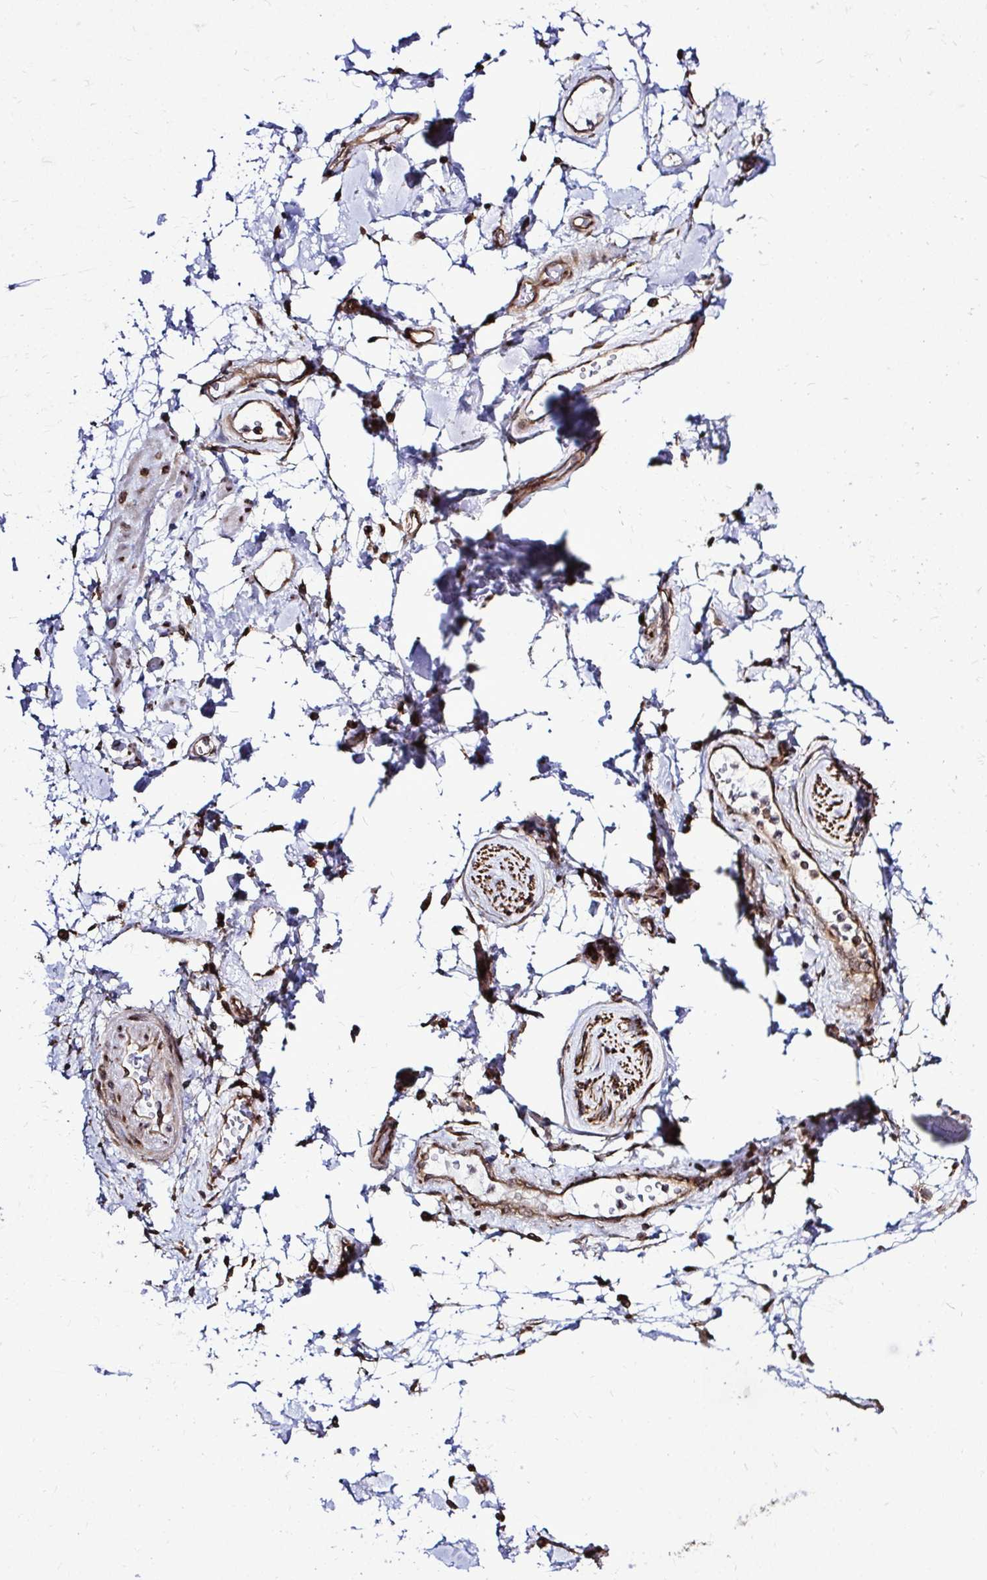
{"staining": {"intensity": "negative", "quantity": "none", "location": "none"}, "tissue": "adipose tissue", "cell_type": "Adipocytes", "image_type": "normal", "snomed": [{"axis": "morphology", "description": "Normal tissue, NOS"}, {"axis": "topography", "description": "Urinary bladder"}, {"axis": "topography", "description": "Peripheral nerve tissue"}], "caption": "This is an IHC photomicrograph of benign human adipose tissue. There is no staining in adipocytes.", "gene": "FMR1", "patient": {"sex": "female", "age": 60}}